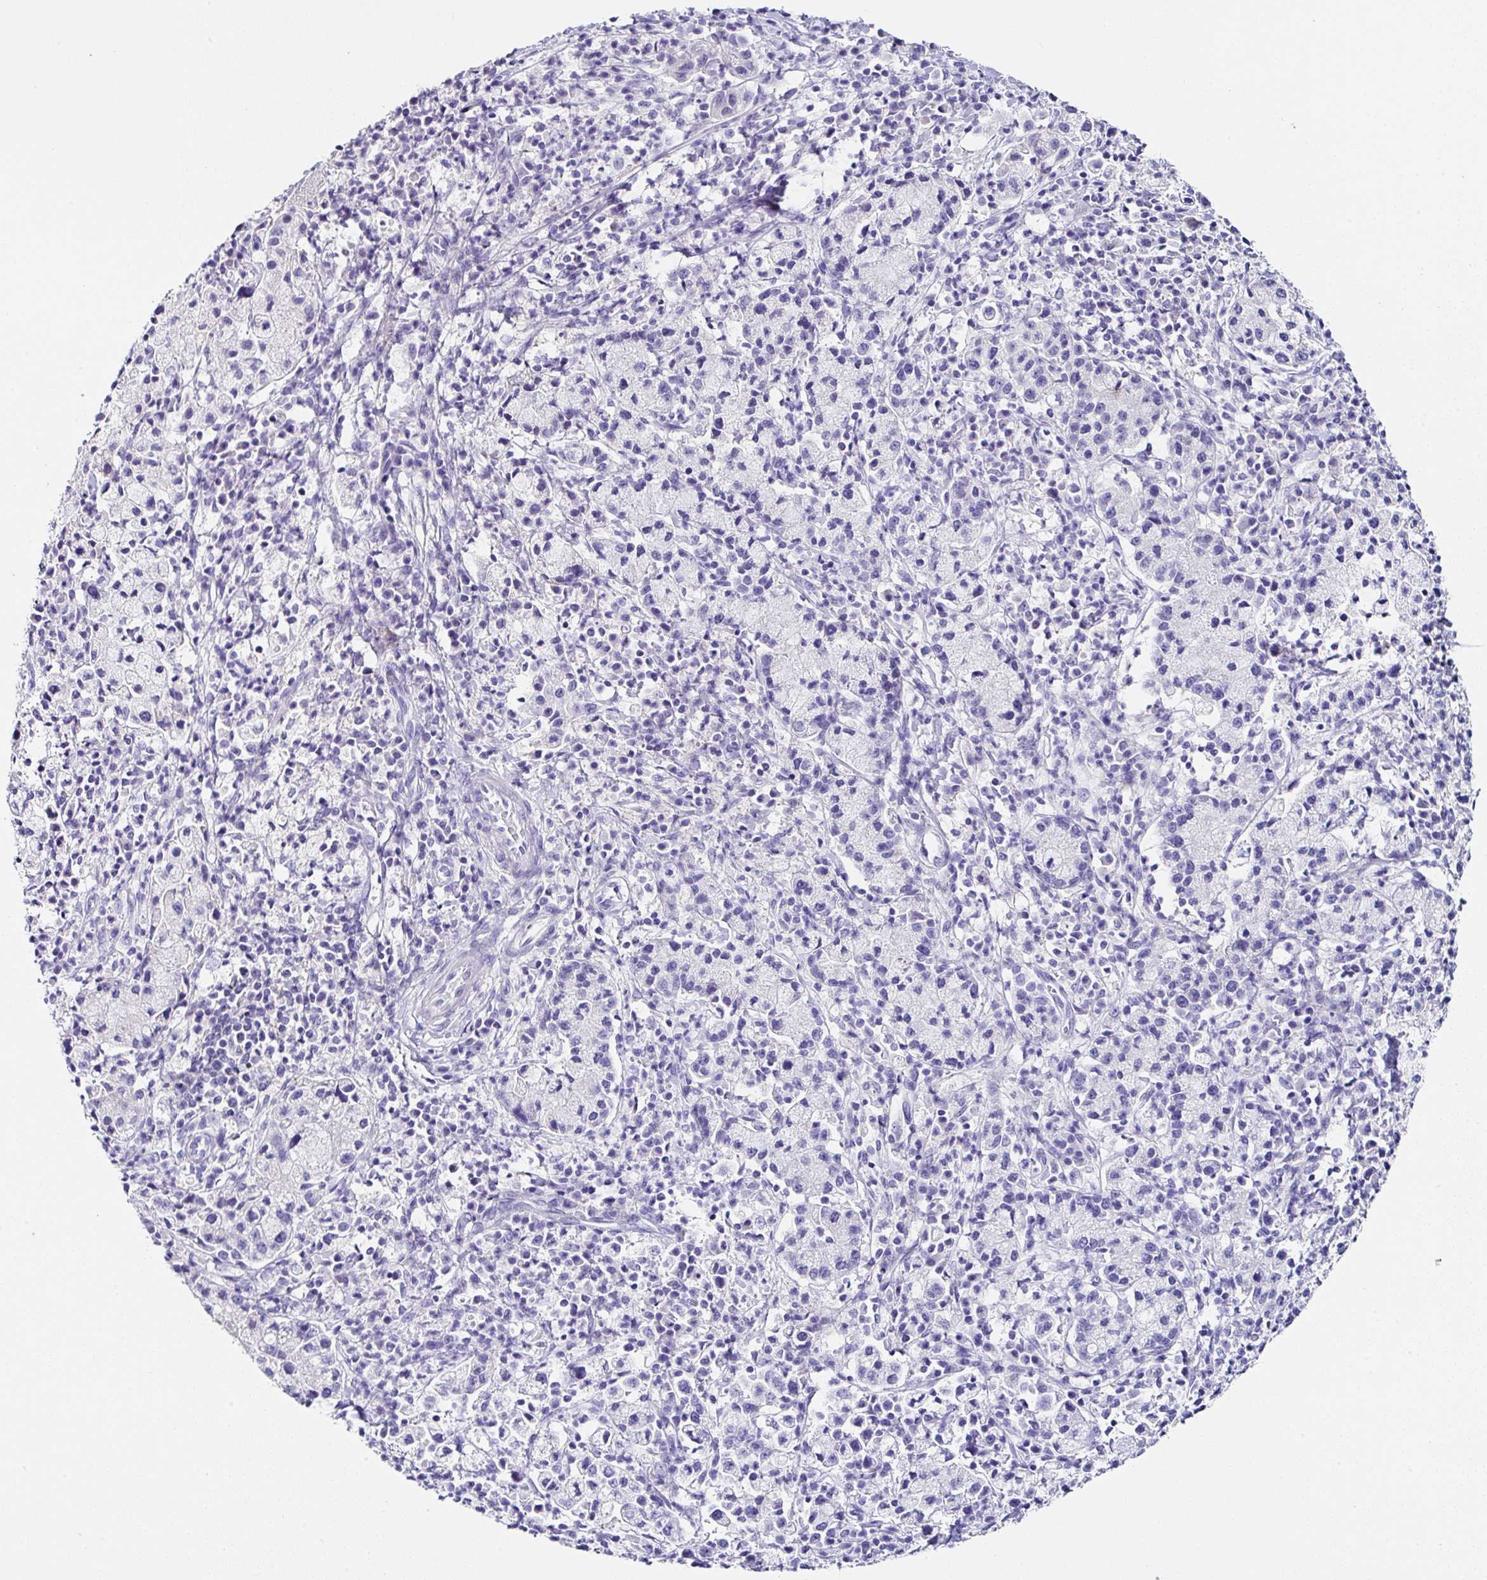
{"staining": {"intensity": "negative", "quantity": "none", "location": "none"}, "tissue": "cervical cancer", "cell_type": "Tumor cells", "image_type": "cancer", "snomed": [{"axis": "morphology", "description": "Normal tissue, NOS"}, {"axis": "morphology", "description": "Adenocarcinoma, NOS"}, {"axis": "topography", "description": "Cervix"}], "caption": "DAB (3,3'-diaminobenzidine) immunohistochemical staining of human cervical cancer displays no significant staining in tumor cells. Brightfield microscopy of IHC stained with DAB (brown) and hematoxylin (blue), captured at high magnification.", "gene": "UGT3A1", "patient": {"sex": "female", "age": 44}}